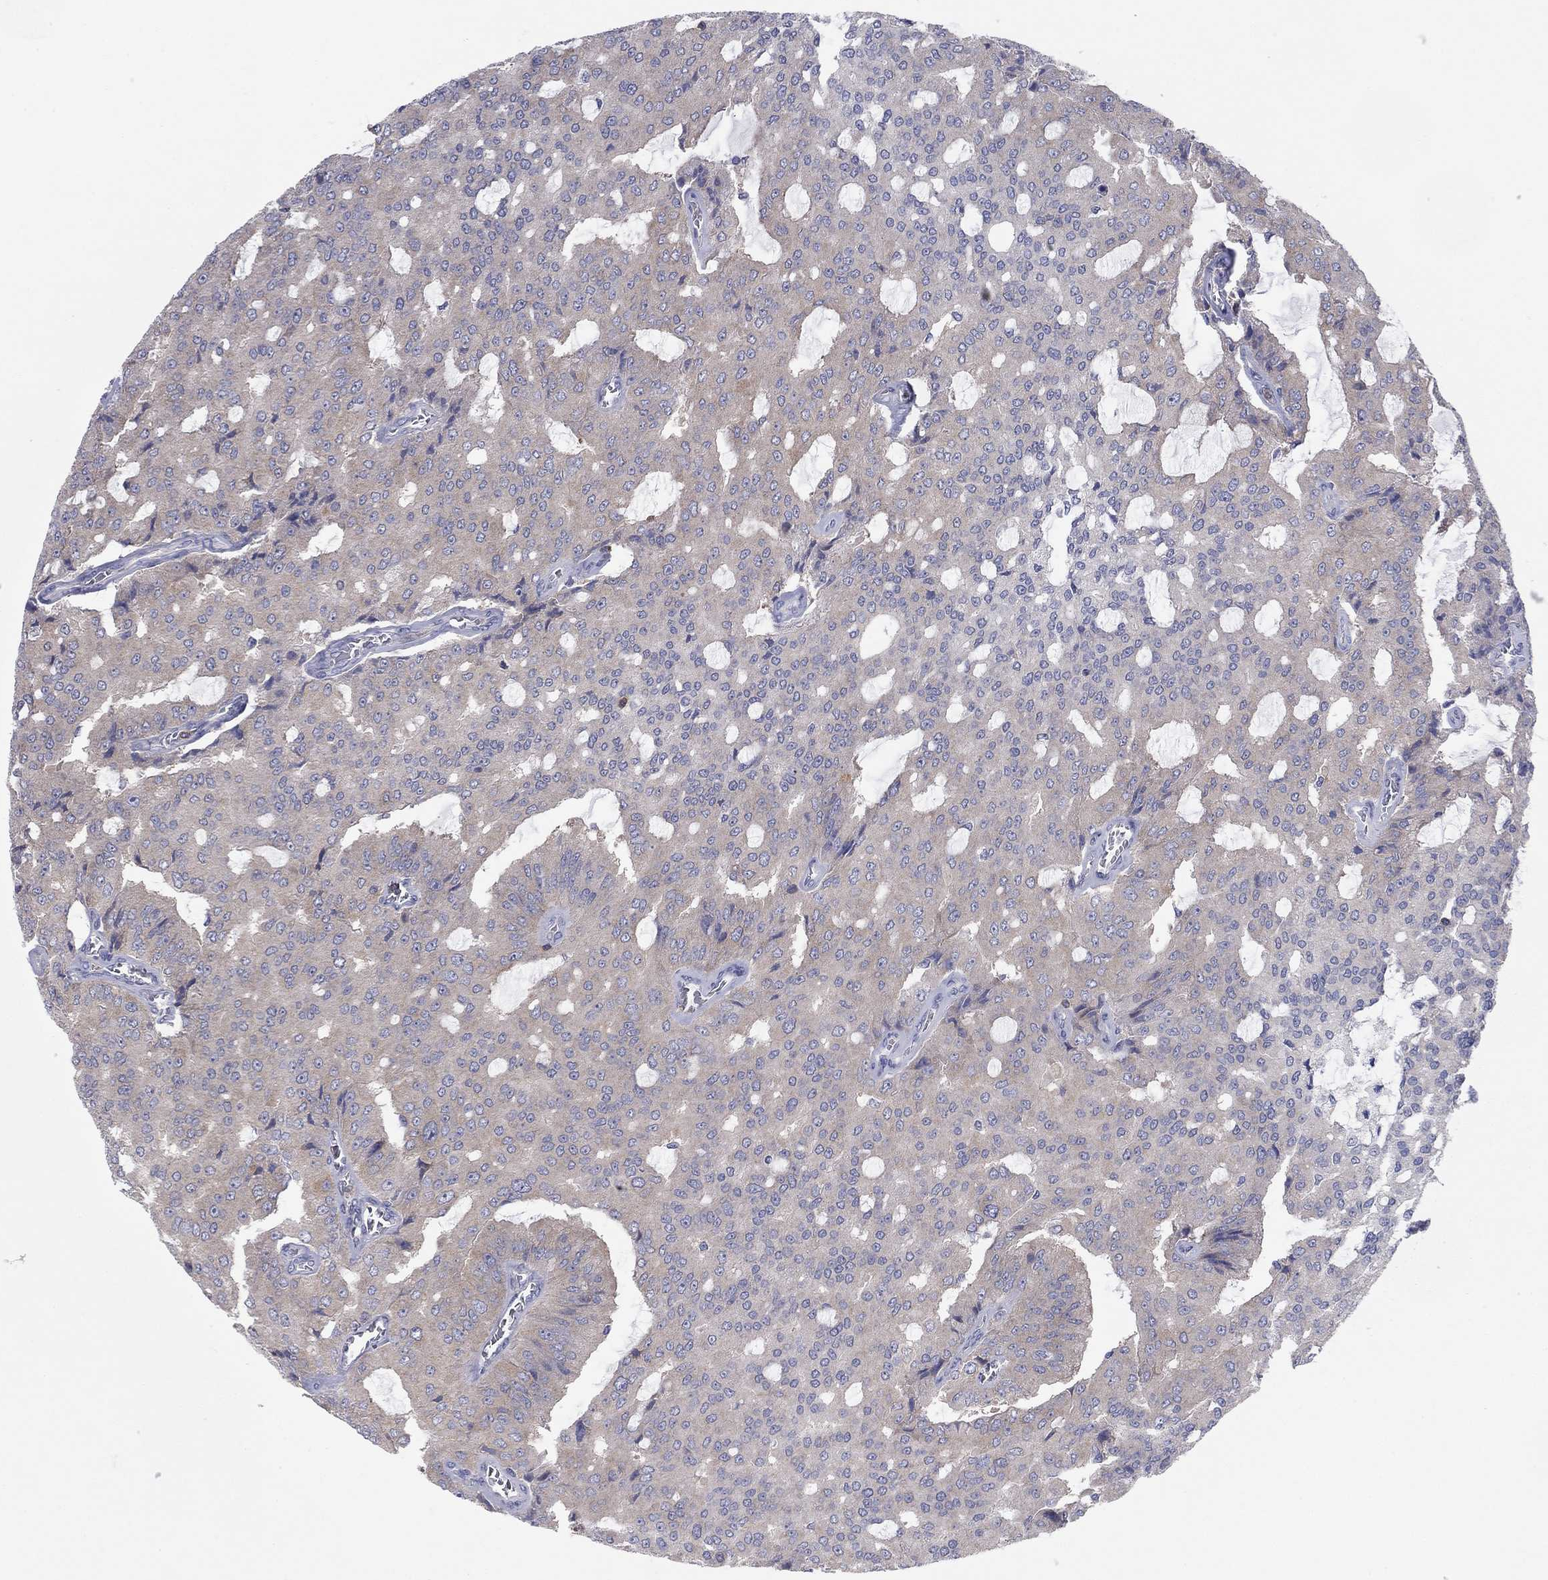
{"staining": {"intensity": "weak", "quantity": "25%-75%", "location": "cytoplasmic/membranous"}, "tissue": "prostate cancer", "cell_type": "Tumor cells", "image_type": "cancer", "snomed": [{"axis": "morphology", "description": "Adenocarcinoma, NOS"}, {"axis": "topography", "description": "Prostate and seminal vesicle, NOS"}, {"axis": "topography", "description": "Prostate"}], "caption": "Immunohistochemistry (IHC) staining of prostate adenocarcinoma, which reveals low levels of weak cytoplasmic/membranous staining in approximately 25%-75% of tumor cells indicating weak cytoplasmic/membranous protein positivity. The staining was performed using DAB (3,3'-diaminobenzidine) (brown) for protein detection and nuclei were counterstained in hematoxylin (blue).", "gene": "PVR", "patient": {"sex": "male", "age": 67}}